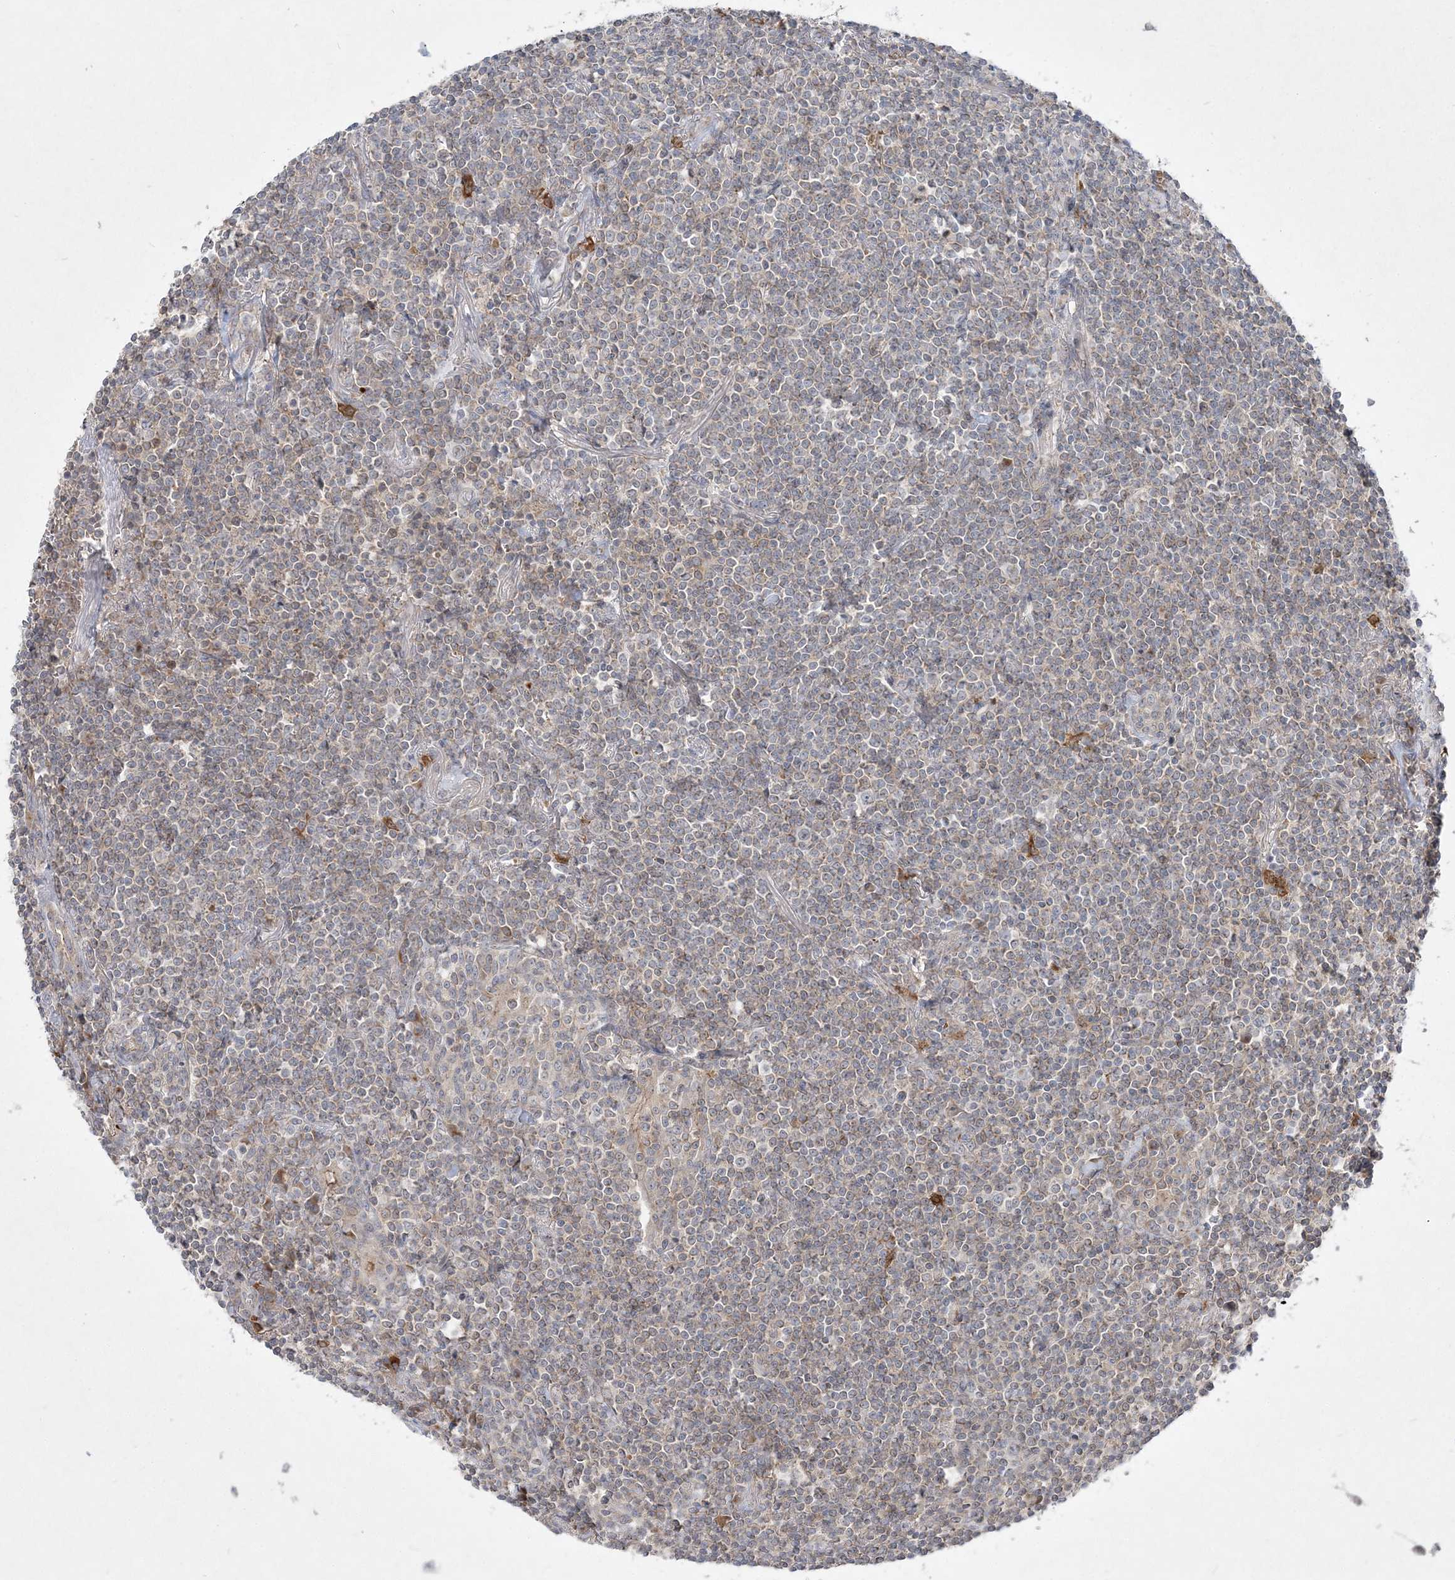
{"staining": {"intensity": "weak", "quantity": "25%-75%", "location": "cytoplasmic/membranous"}, "tissue": "lymphoma", "cell_type": "Tumor cells", "image_type": "cancer", "snomed": [{"axis": "morphology", "description": "Malignant lymphoma, non-Hodgkin's type, Low grade"}, {"axis": "topography", "description": "Lung"}], "caption": "Immunohistochemical staining of lymphoma displays weak cytoplasmic/membranous protein positivity in approximately 25%-75% of tumor cells.", "gene": "CLNK", "patient": {"sex": "female", "age": 71}}